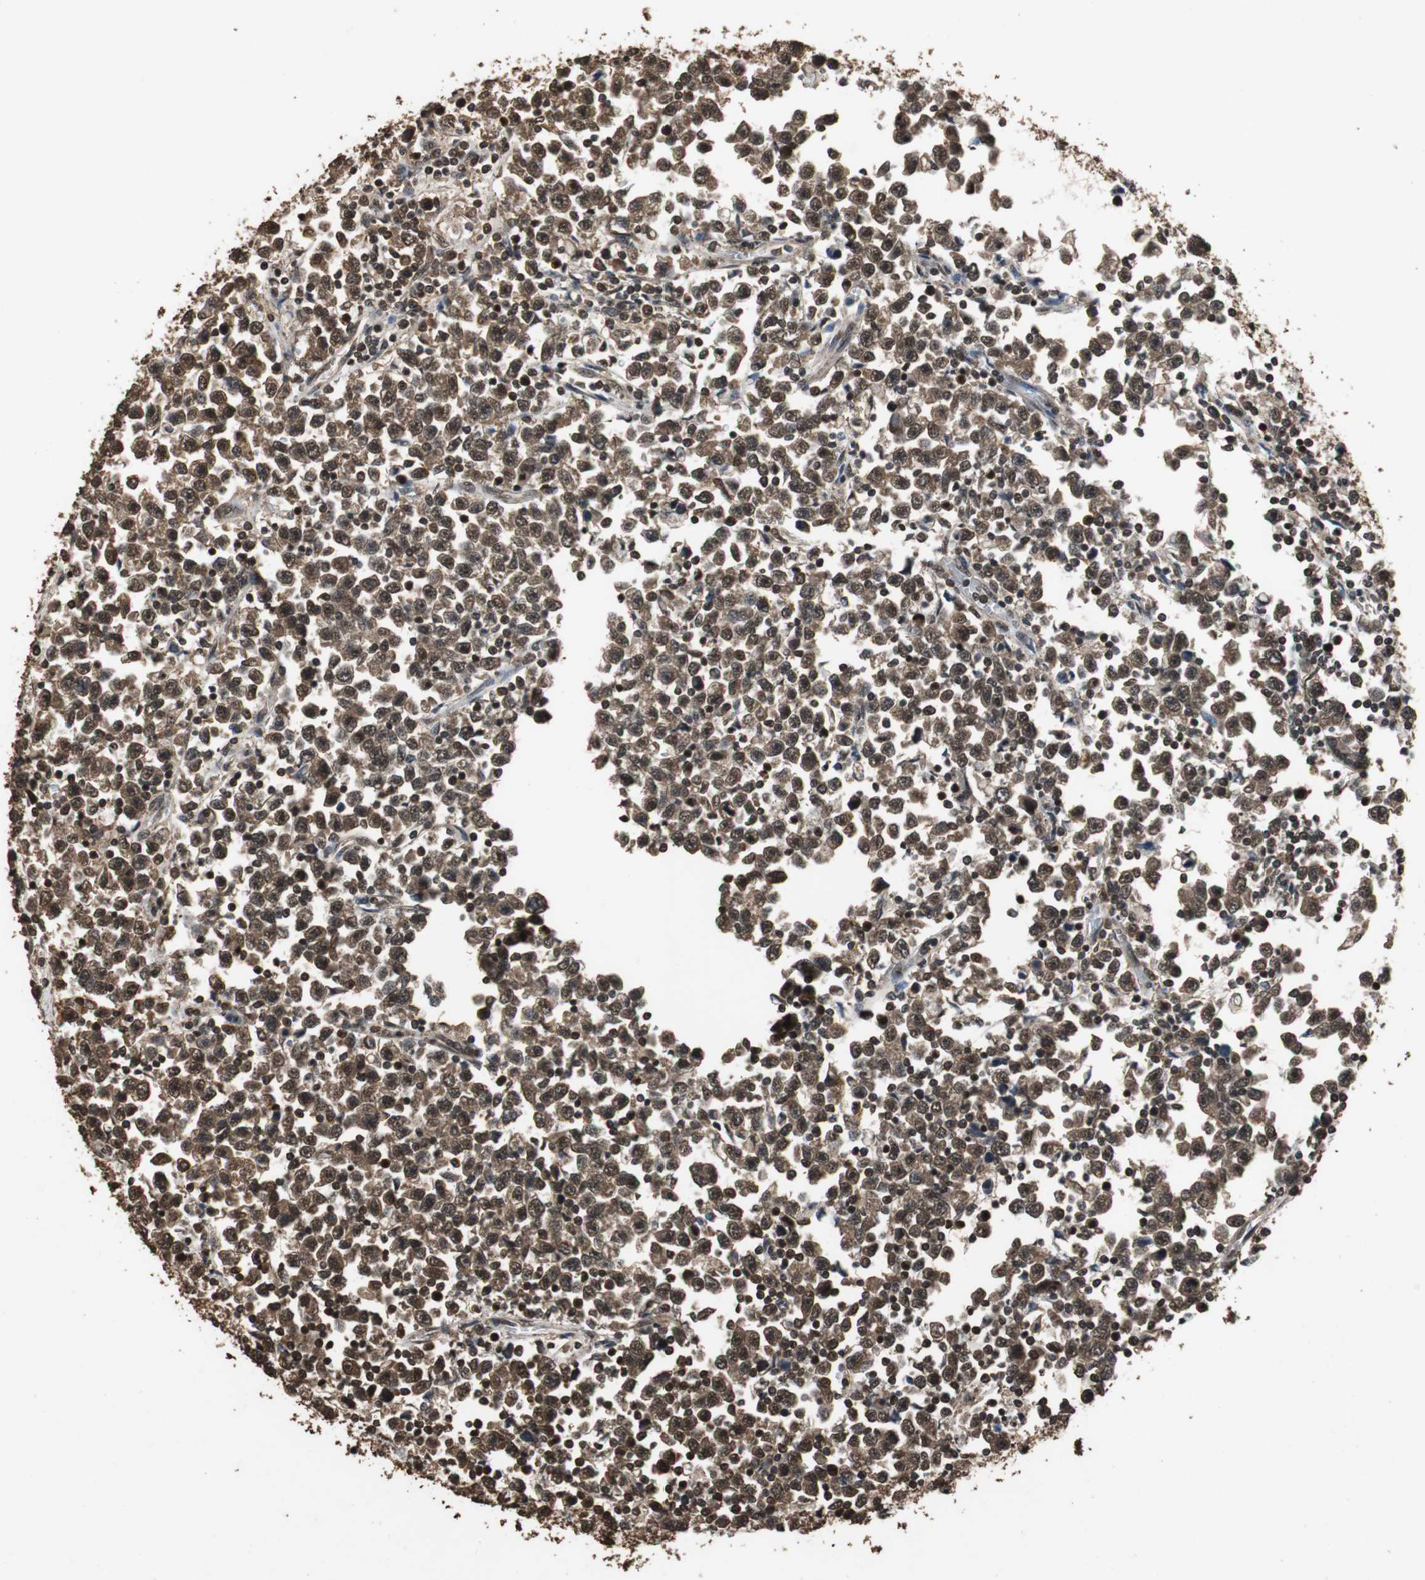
{"staining": {"intensity": "strong", "quantity": ">75%", "location": "cytoplasmic/membranous,nuclear"}, "tissue": "testis cancer", "cell_type": "Tumor cells", "image_type": "cancer", "snomed": [{"axis": "morphology", "description": "Seminoma, NOS"}, {"axis": "topography", "description": "Testis"}], "caption": "Seminoma (testis) tissue exhibits strong cytoplasmic/membranous and nuclear positivity in about >75% of tumor cells", "gene": "ZNF18", "patient": {"sex": "male", "age": 43}}